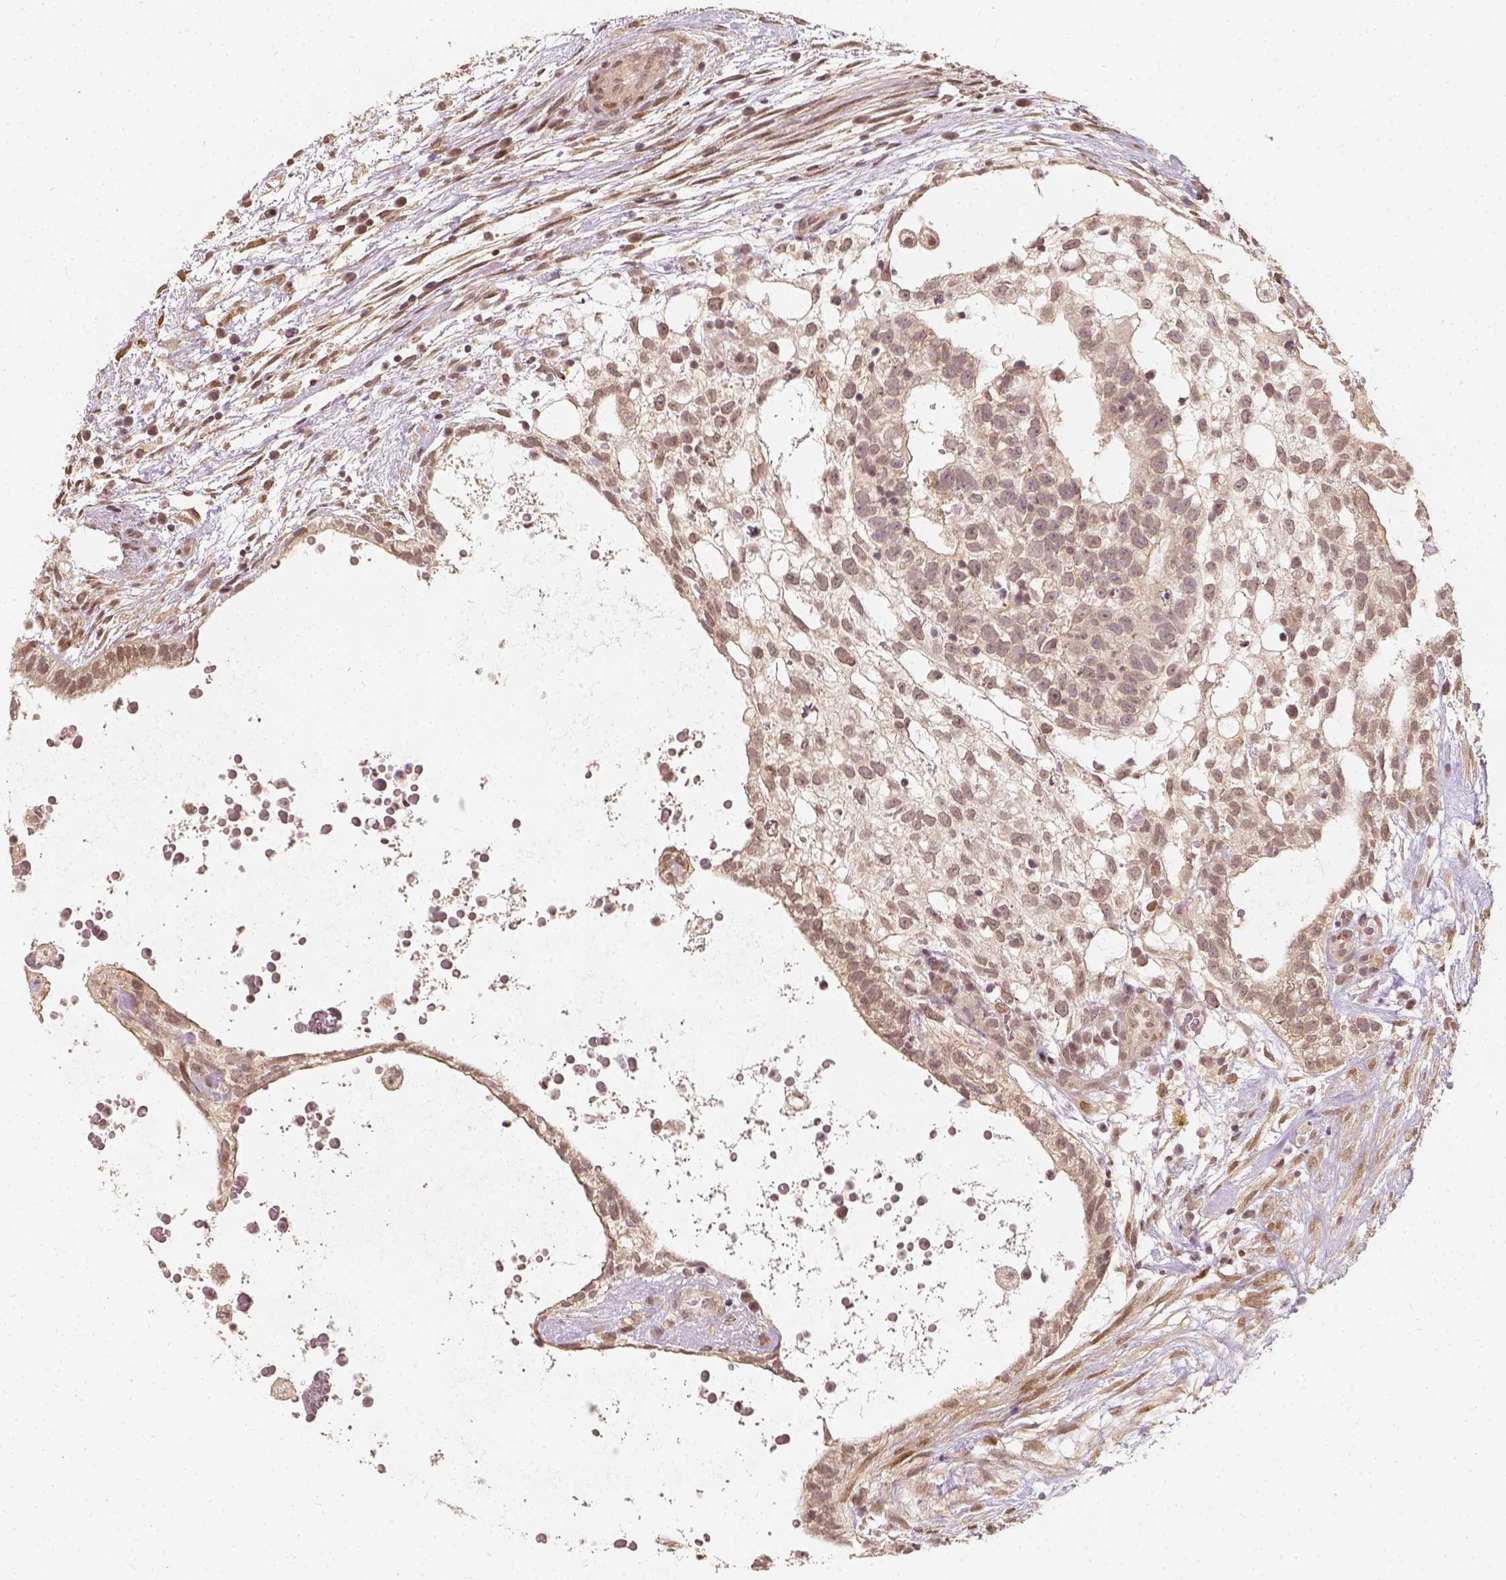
{"staining": {"intensity": "weak", "quantity": ">75%", "location": "nuclear"}, "tissue": "testis cancer", "cell_type": "Tumor cells", "image_type": "cancer", "snomed": [{"axis": "morphology", "description": "Normal tissue, NOS"}, {"axis": "morphology", "description": "Carcinoma, Embryonal, NOS"}, {"axis": "topography", "description": "Testis"}], "caption": "The histopathology image demonstrates a brown stain indicating the presence of a protein in the nuclear of tumor cells in embryonal carcinoma (testis). The staining was performed using DAB (3,3'-diaminobenzidine), with brown indicating positive protein expression. Nuclei are stained blue with hematoxylin.", "gene": "ZMAT3", "patient": {"sex": "male", "age": 32}}